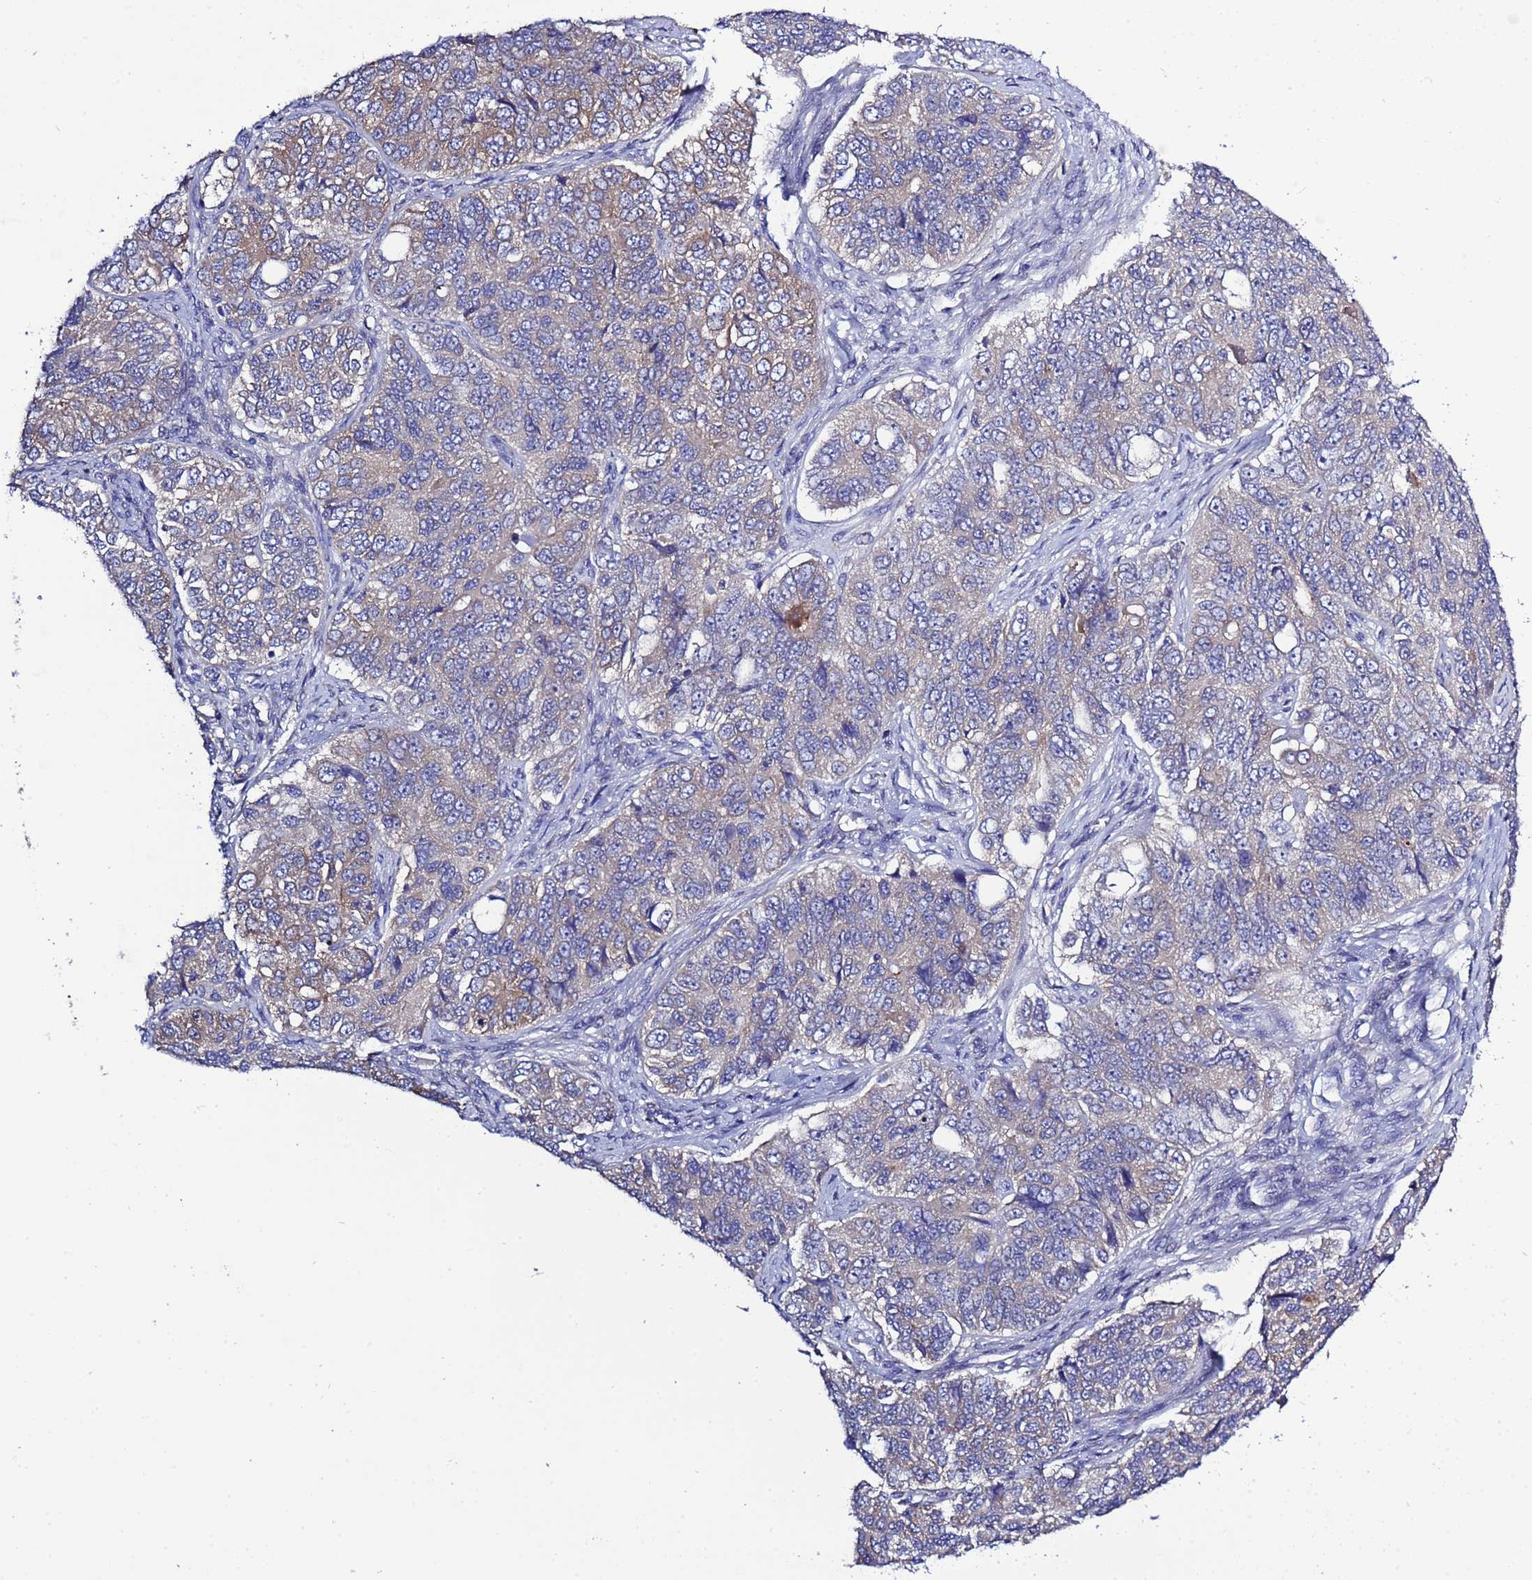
{"staining": {"intensity": "weak", "quantity": "<25%", "location": "cytoplasmic/membranous"}, "tissue": "ovarian cancer", "cell_type": "Tumor cells", "image_type": "cancer", "snomed": [{"axis": "morphology", "description": "Carcinoma, endometroid"}, {"axis": "topography", "description": "Ovary"}], "caption": "This histopathology image is of ovarian cancer stained with IHC to label a protein in brown with the nuclei are counter-stained blue. There is no expression in tumor cells. (Immunohistochemistry, brightfield microscopy, high magnification).", "gene": "RC3H2", "patient": {"sex": "female", "age": 51}}